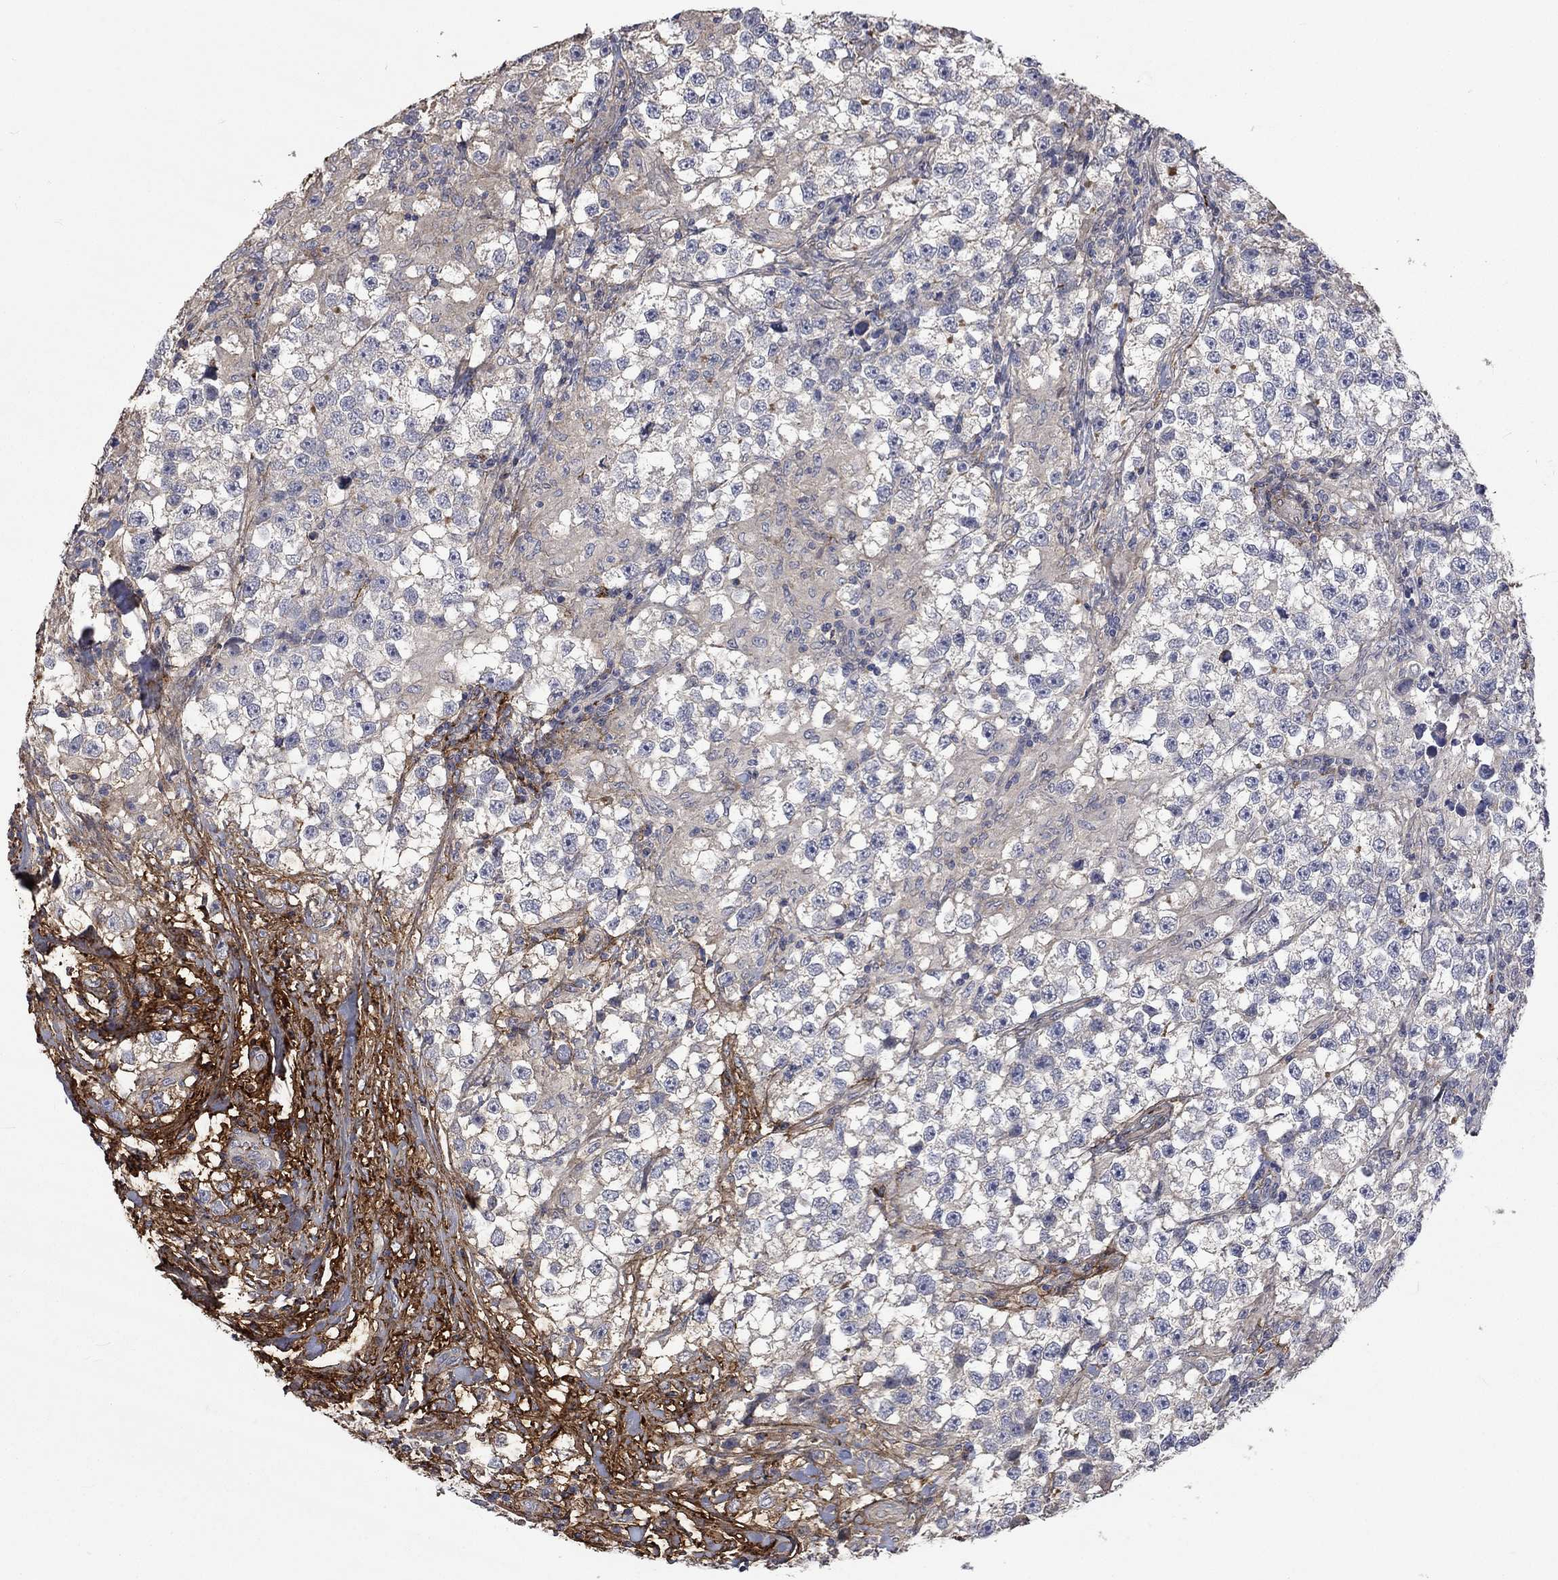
{"staining": {"intensity": "negative", "quantity": "none", "location": "none"}, "tissue": "testis cancer", "cell_type": "Tumor cells", "image_type": "cancer", "snomed": [{"axis": "morphology", "description": "Seminoma, NOS"}, {"axis": "topography", "description": "Testis"}], "caption": "Immunohistochemistry (IHC) histopathology image of seminoma (testis) stained for a protein (brown), which displays no positivity in tumor cells. The staining was performed using DAB (3,3'-diaminobenzidine) to visualize the protein expression in brown, while the nuclei were stained in blue with hematoxylin (Magnification: 20x).", "gene": "VCAN", "patient": {"sex": "male", "age": 46}}